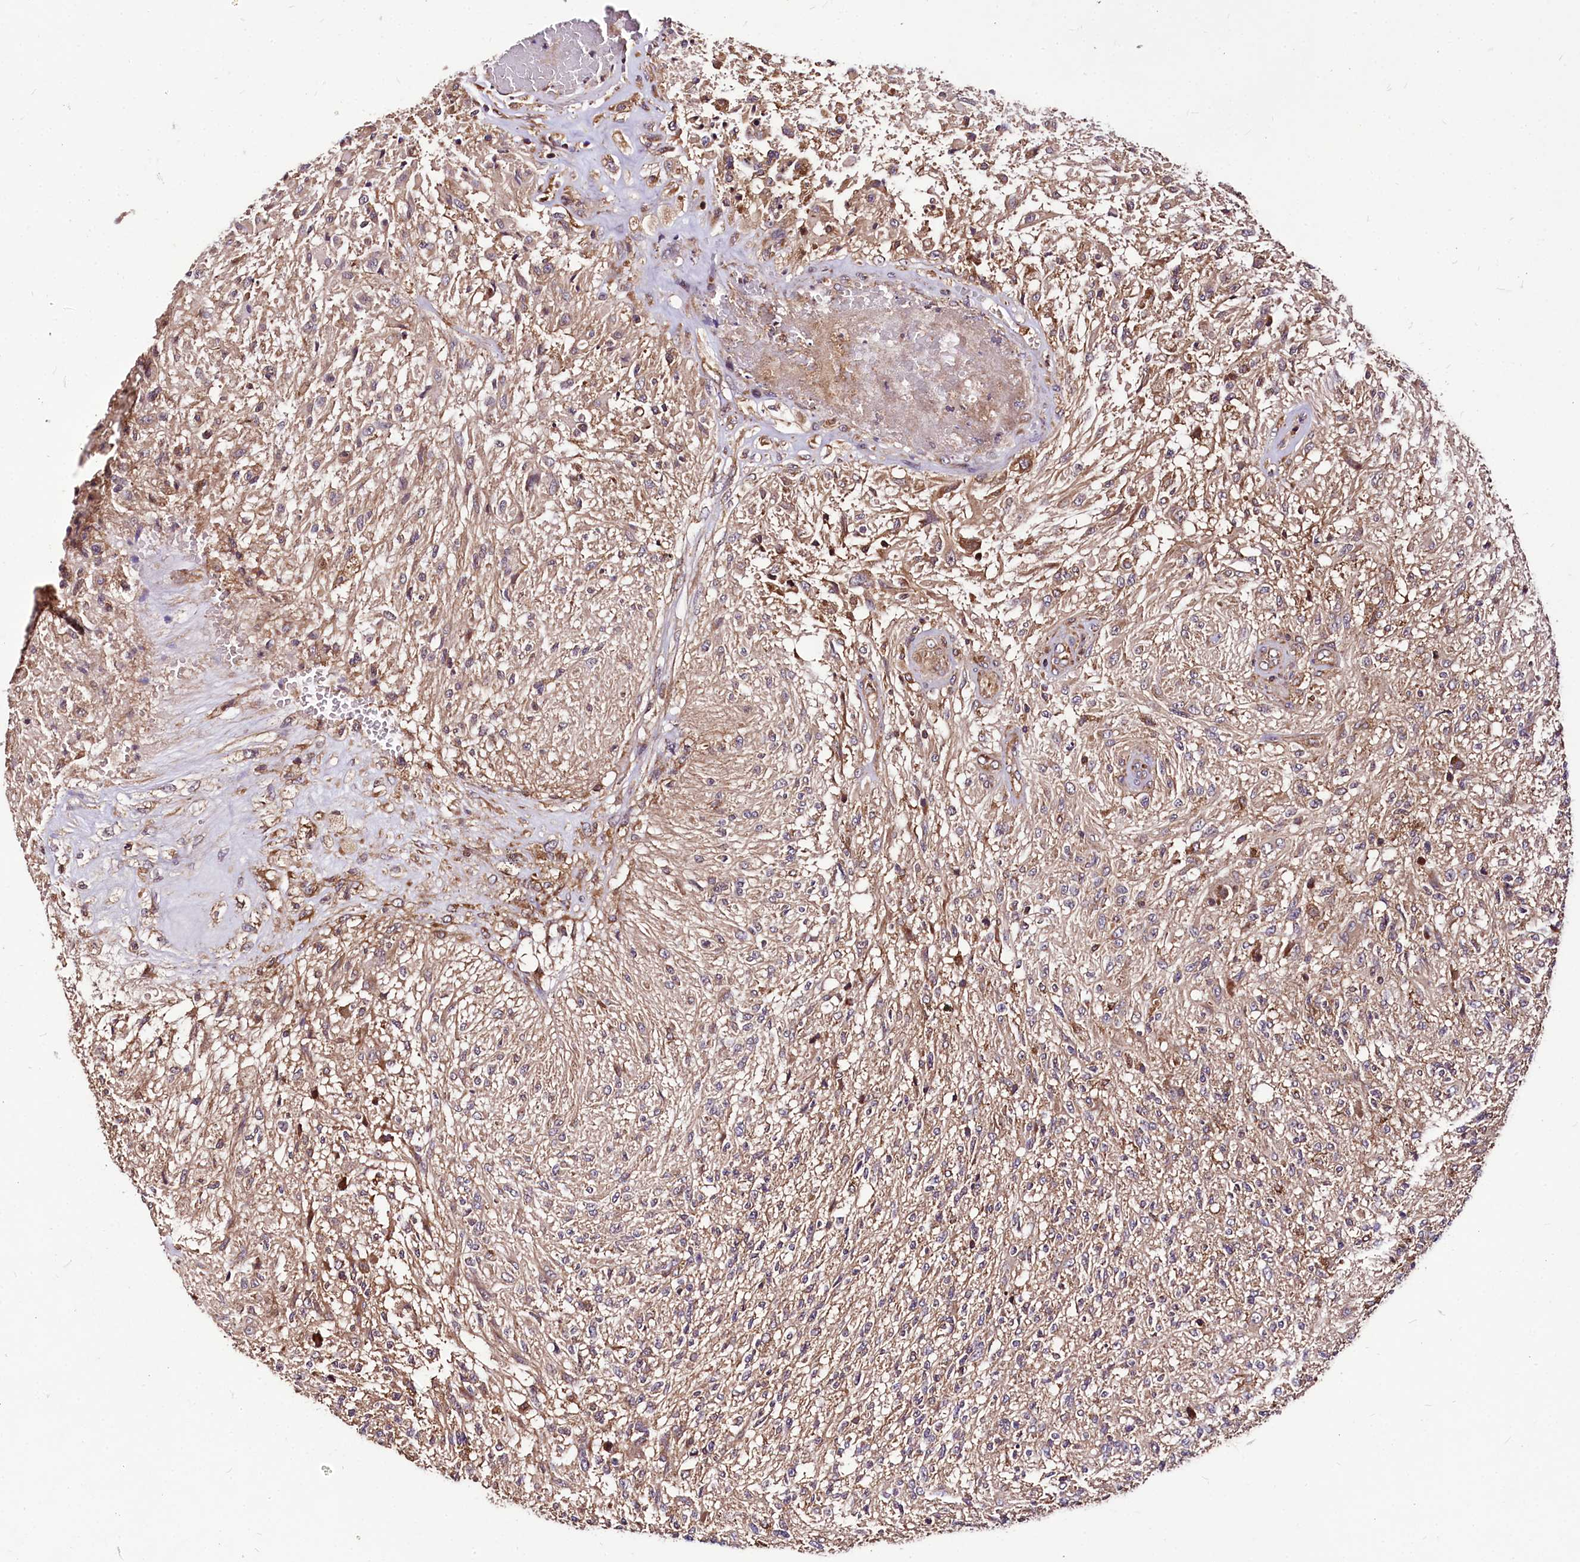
{"staining": {"intensity": "moderate", "quantity": ">75%", "location": "cytoplasmic/membranous"}, "tissue": "glioma", "cell_type": "Tumor cells", "image_type": "cancer", "snomed": [{"axis": "morphology", "description": "Glioma, malignant, High grade"}, {"axis": "topography", "description": "Brain"}], "caption": "Immunohistochemistry (IHC) histopathology image of high-grade glioma (malignant) stained for a protein (brown), which shows medium levels of moderate cytoplasmic/membranous staining in about >75% of tumor cells.", "gene": "LRSAM1", "patient": {"sex": "male", "age": 56}}